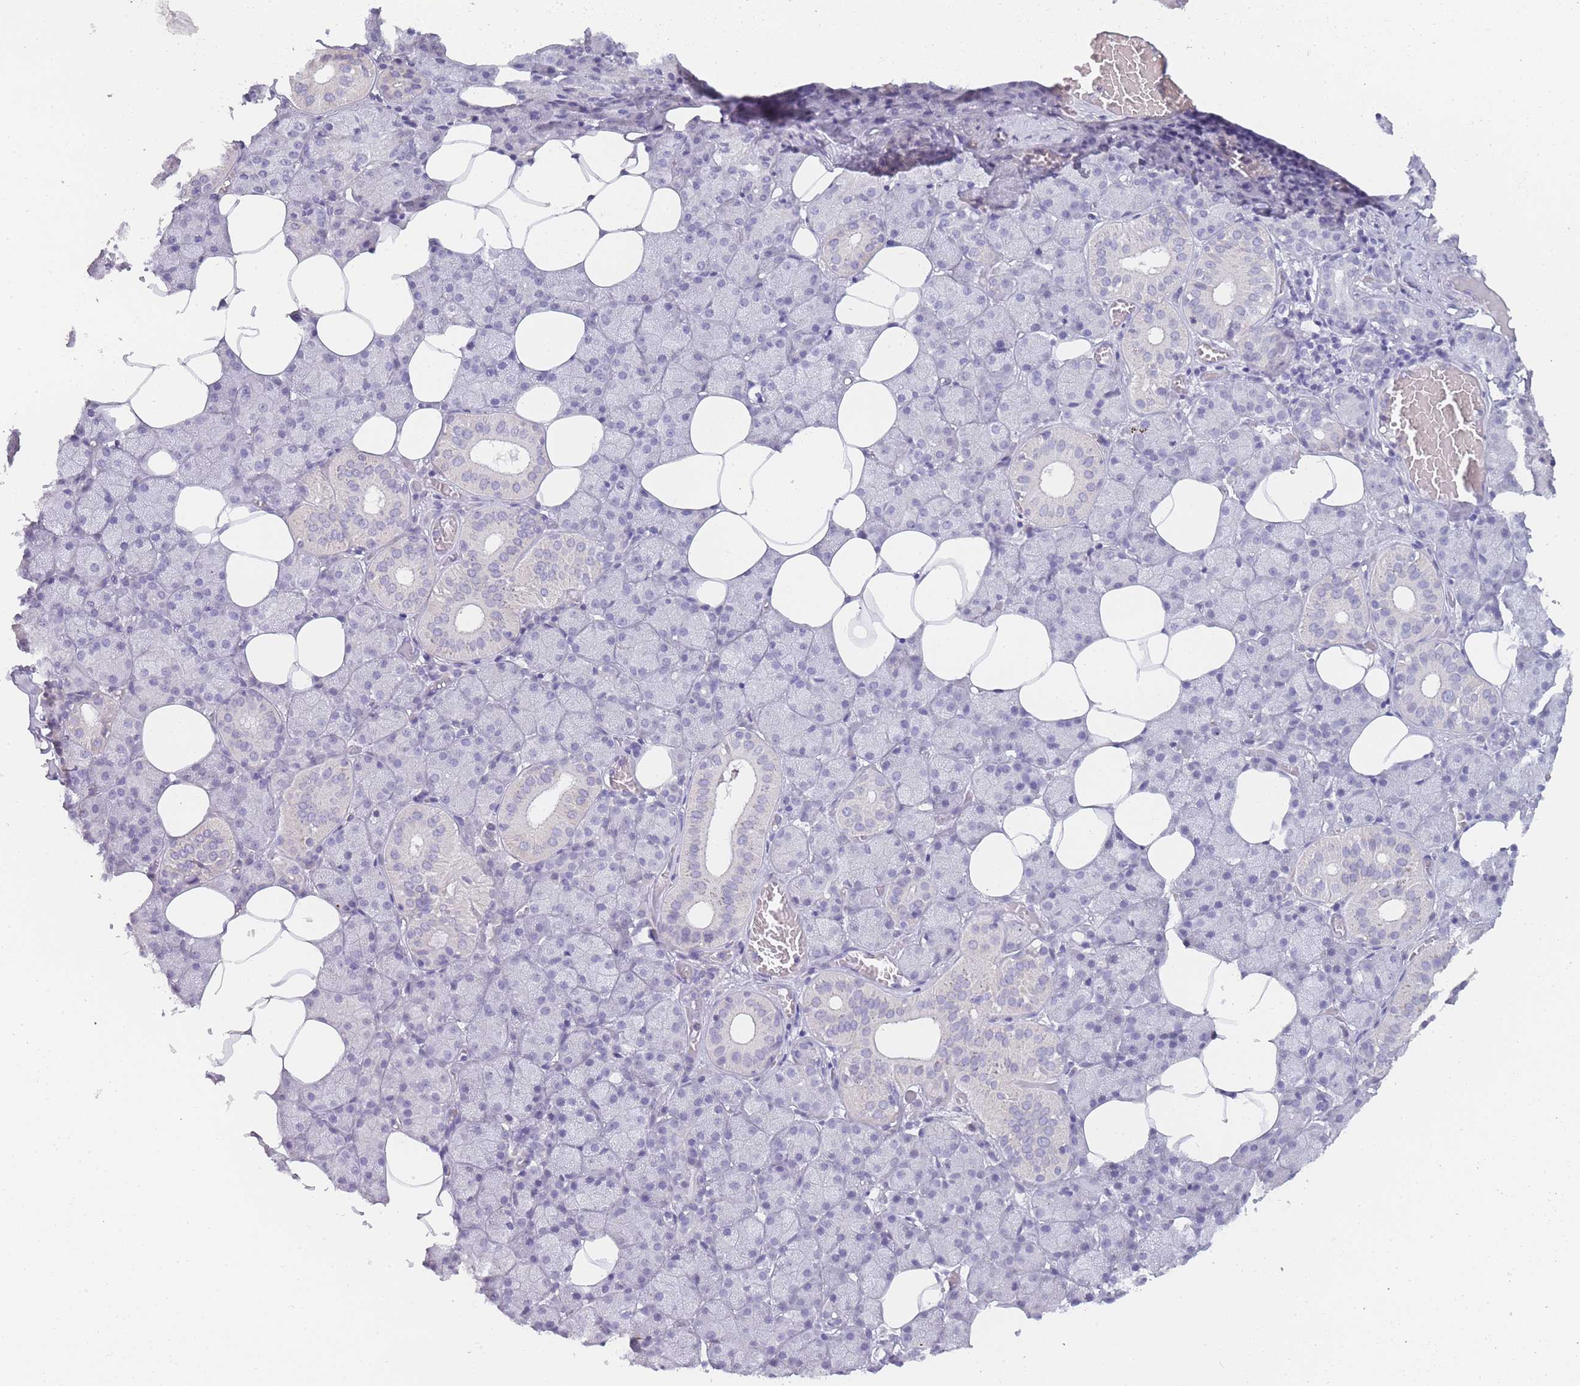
{"staining": {"intensity": "moderate", "quantity": "<25%", "location": "cytoplasmic/membranous"}, "tissue": "salivary gland", "cell_type": "Glandular cells", "image_type": "normal", "snomed": [{"axis": "morphology", "description": "Normal tissue, NOS"}, {"axis": "topography", "description": "Salivary gland"}], "caption": "The photomicrograph displays immunohistochemical staining of normal salivary gland. There is moderate cytoplasmic/membranous staining is appreciated in approximately <25% of glandular cells.", "gene": "INS", "patient": {"sex": "female", "age": 33}}